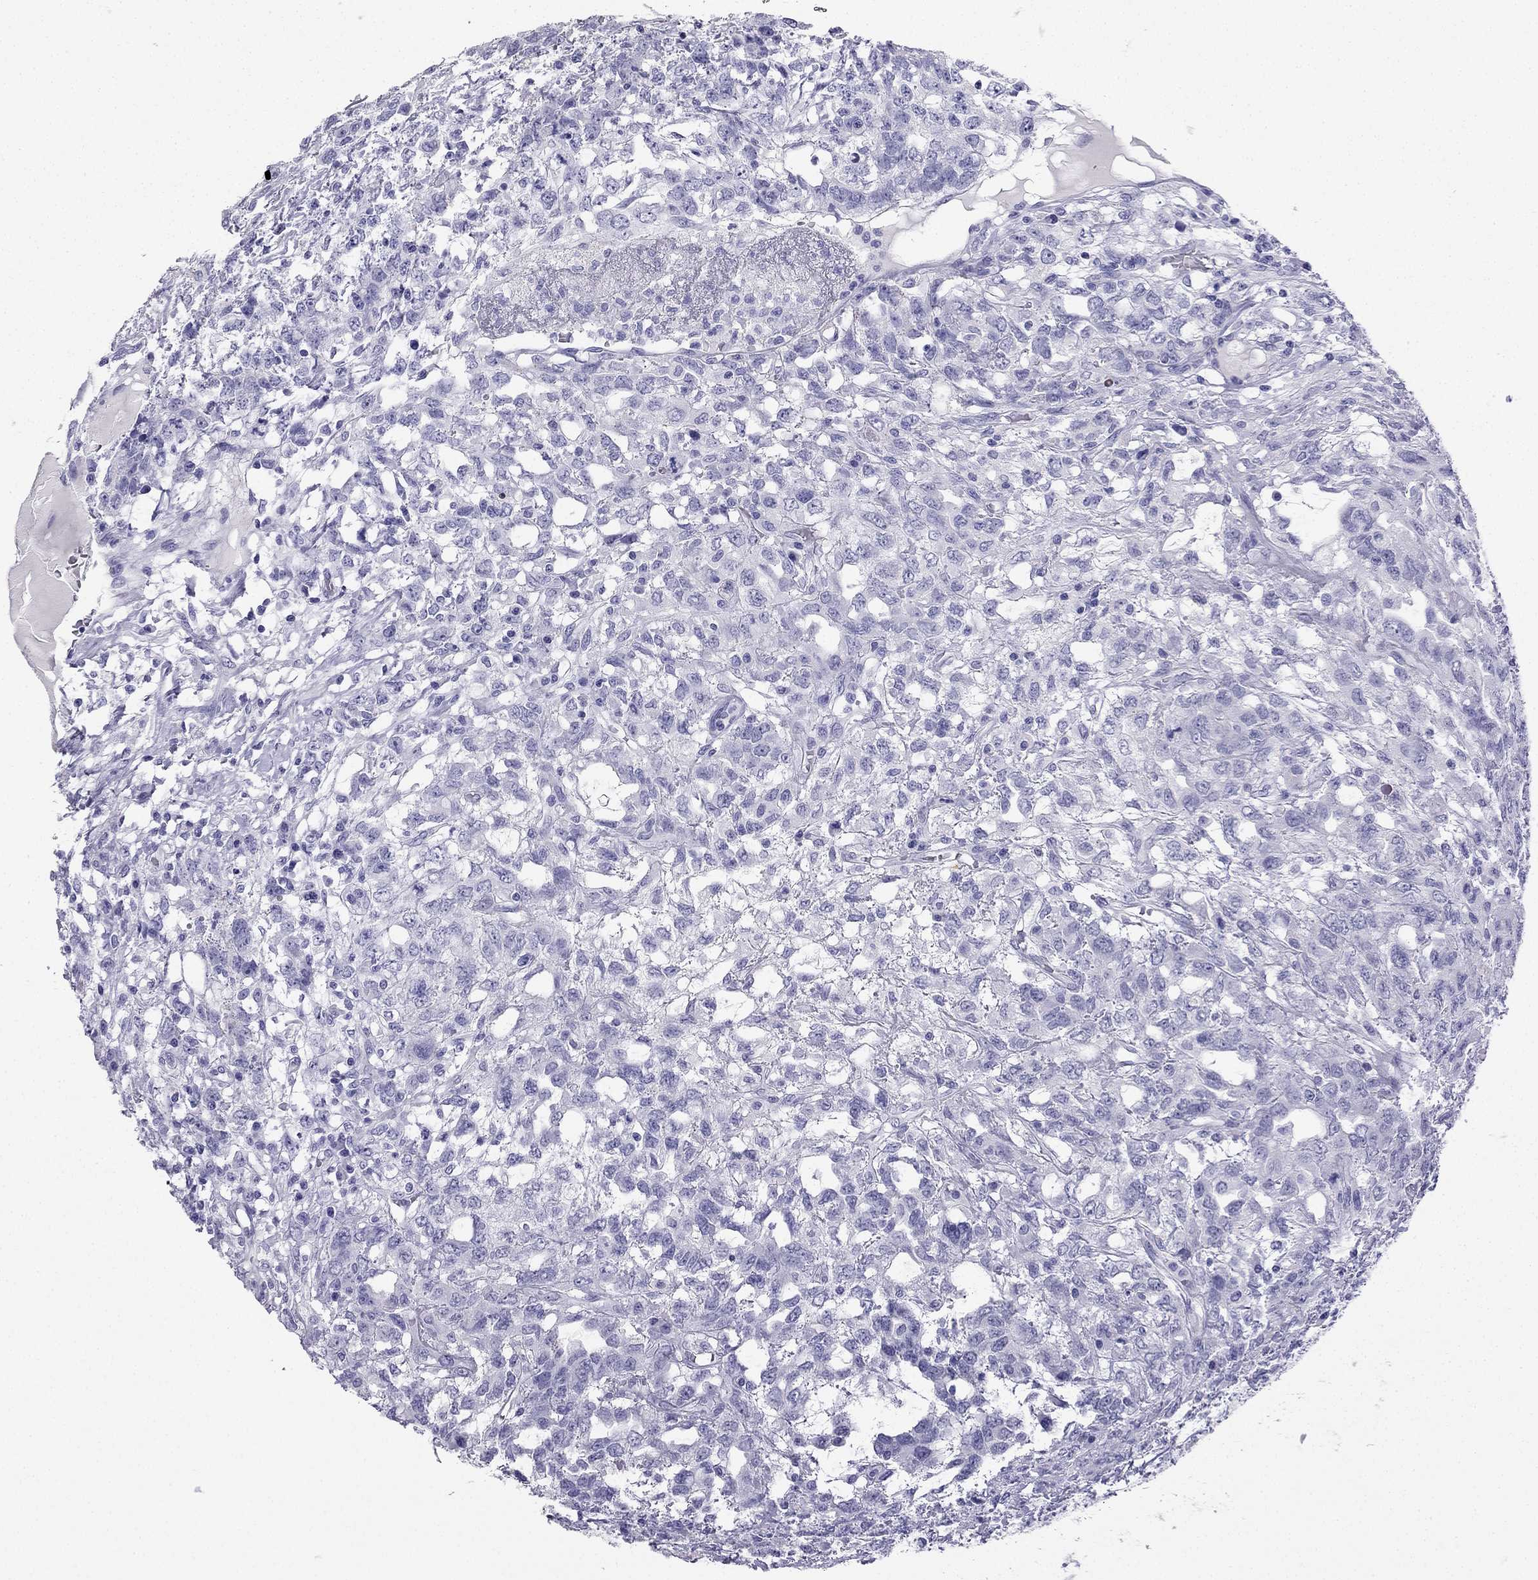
{"staining": {"intensity": "negative", "quantity": "none", "location": "none"}, "tissue": "testis cancer", "cell_type": "Tumor cells", "image_type": "cancer", "snomed": [{"axis": "morphology", "description": "Seminoma, NOS"}, {"axis": "topography", "description": "Testis"}], "caption": "Immunohistochemistry micrograph of testis cancer stained for a protein (brown), which displays no staining in tumor cells.", "gene": "SLC18A2", "patient": {"sex": "male", "age": 52}}